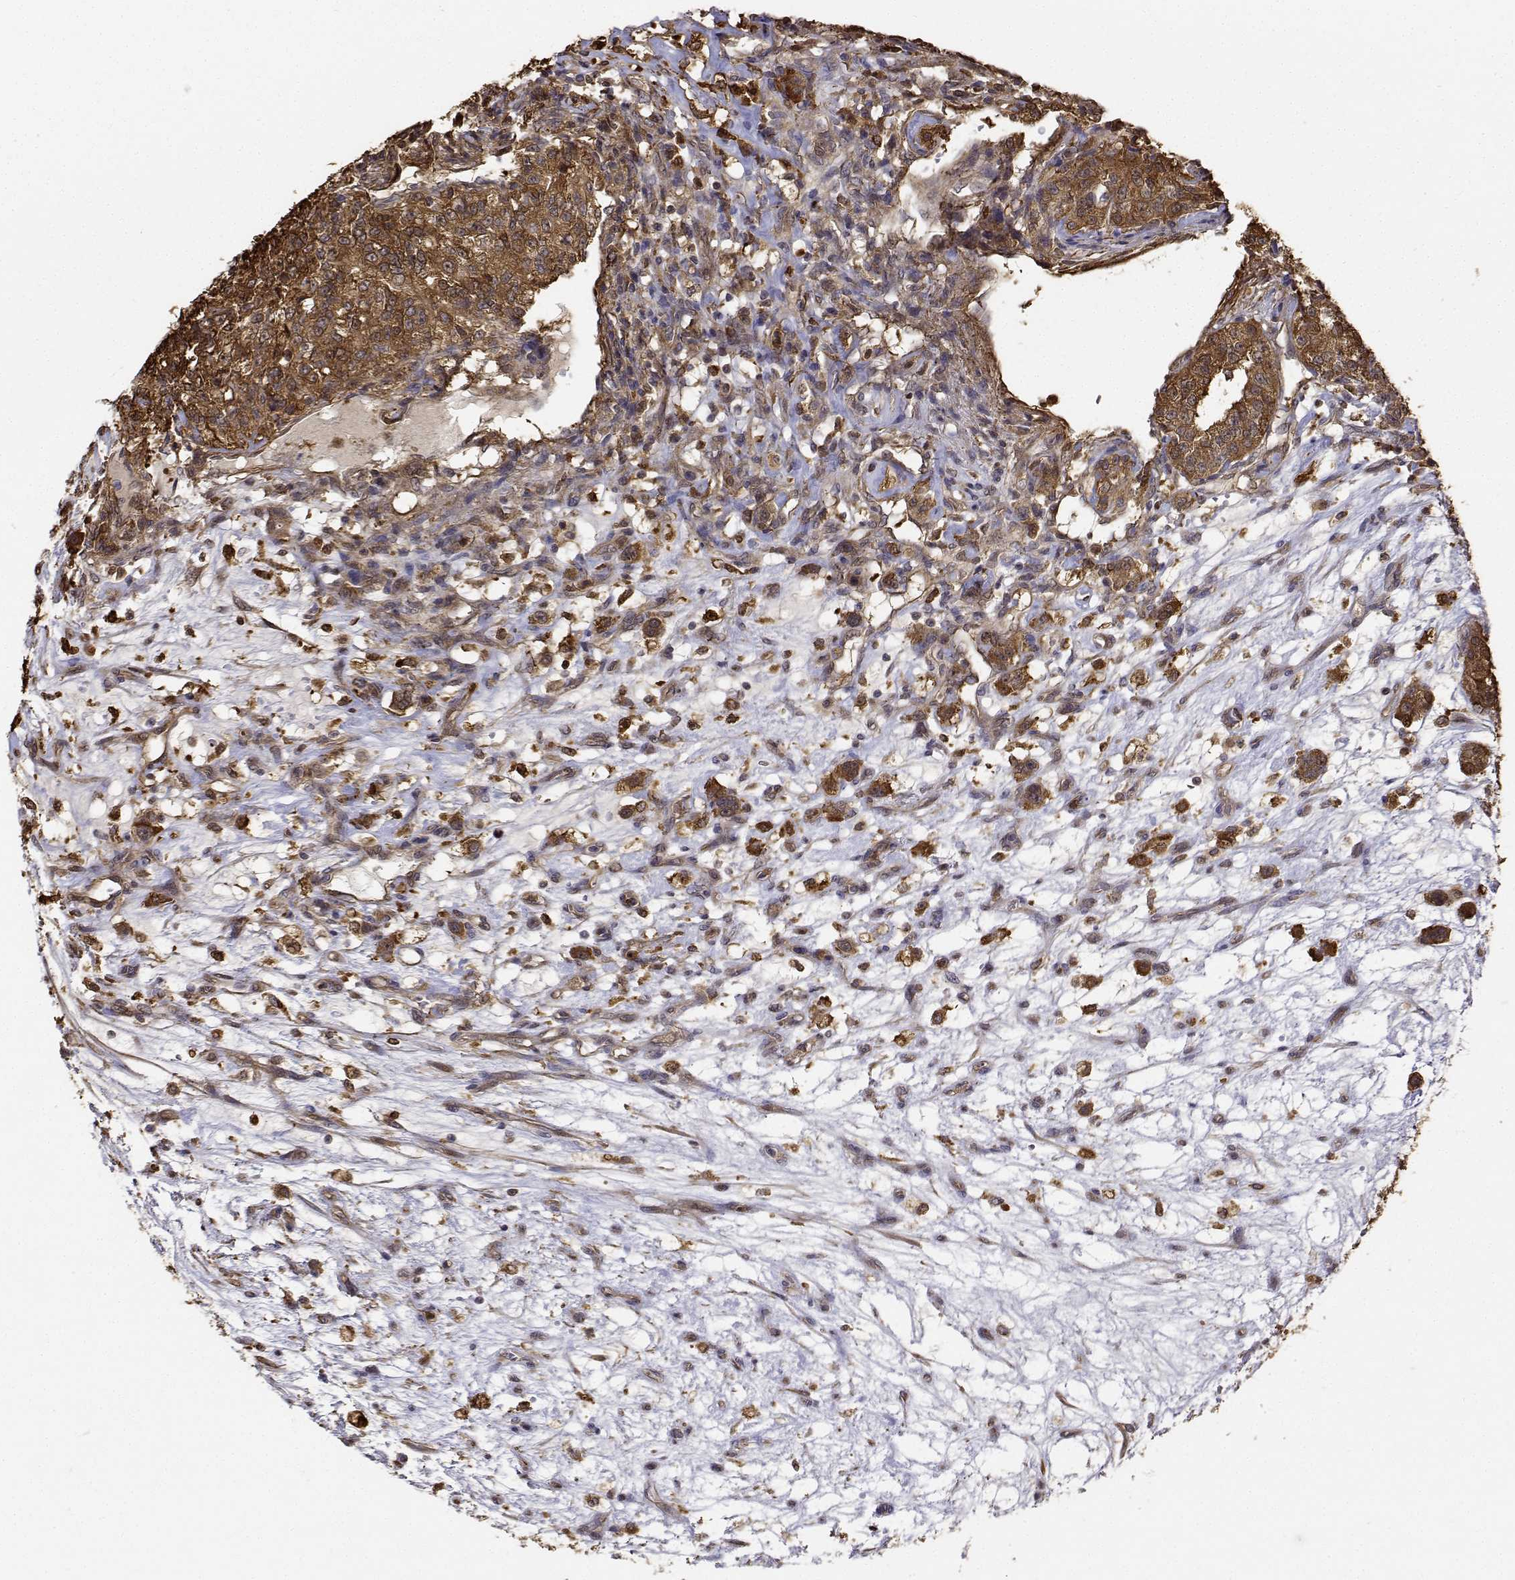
{"staining": {"intensity": "strong", "quantity": ">75%", "location": "cytoplasmic/membranous"}, "tissue": "renal cancer", "cell_type": "Tumor cells", "image_type": "cancer", "snomed": [{"axis": "morphology", "description": "Adenocarcinoma, NOS"}, {"axis": "topography", "description": "Kidney"}], "caption": "Immunohistochemistry staining of renal cancer, which shows high levels of strong cytoplasmic/membranous expression in about >75% of tumor cells indicating strong cytoplasmic/membranous protein expression. The staining was performed using DAB (3,3'-diaminobenzidine) (brown) for protein detection and nuclei were counterstained in hematoxylin (blue).", "gene": "PCID2", "patient": {"sex": "female", "age": 63}}